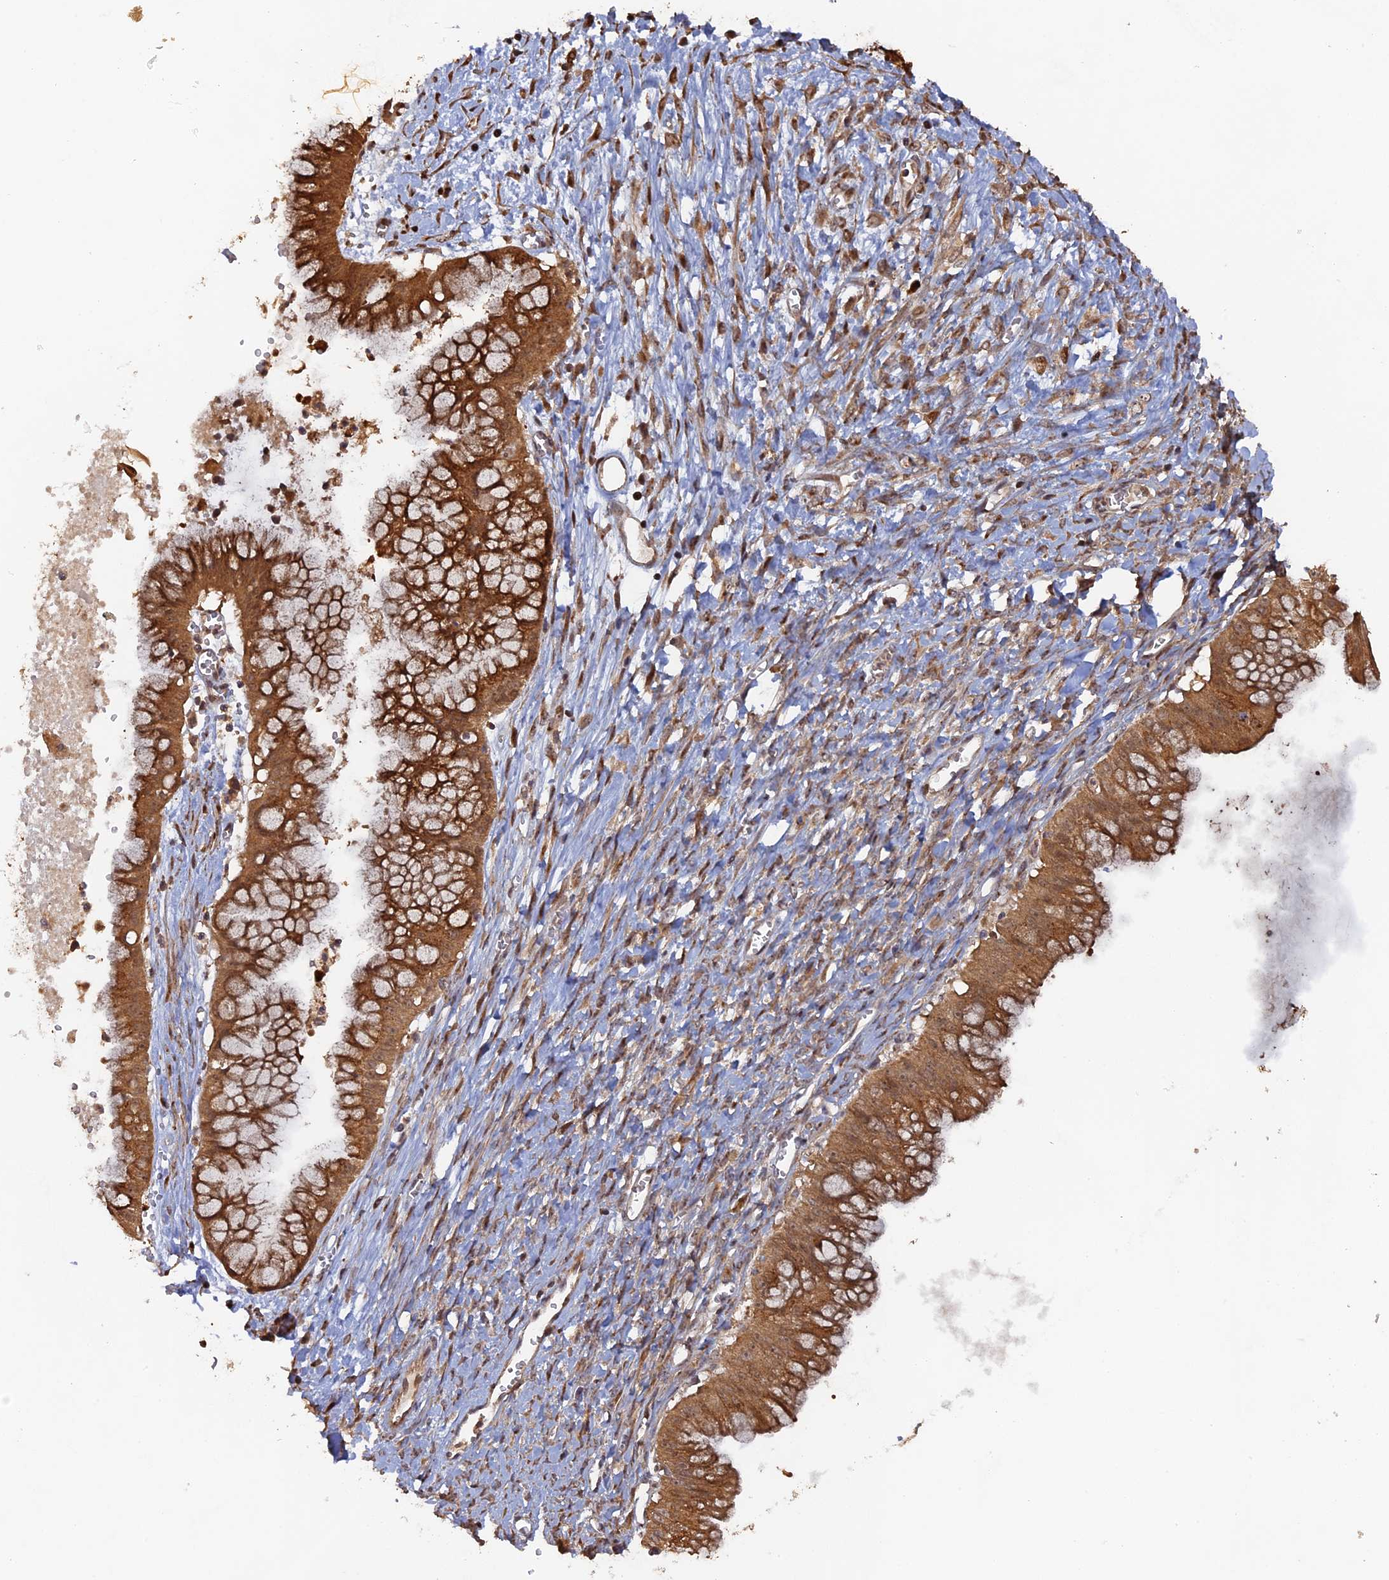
{"staining": {"intensity": "moderate", "quantity": ">75%", "location": "cytoplasmic/membranous,nuclear"}, "tissue": "ovarian cancer", "cell_type": "Tumor cells", "image_type": "cancer", "snomed": [{"axis": "morphology", "description": "Cystadenocarcinoma, mucinous, NOS"}, {"axis": "topography", "description": "Ovary"}], "caption": "A brown stain shows moderate cytoplasmic/membranous and nuclear expression of a protein in human mucinous cystadenocarcinoma (ovarian) tumor cells.", "gene": "VPS37C", "patient": {"sex": "female", "age": 70}}